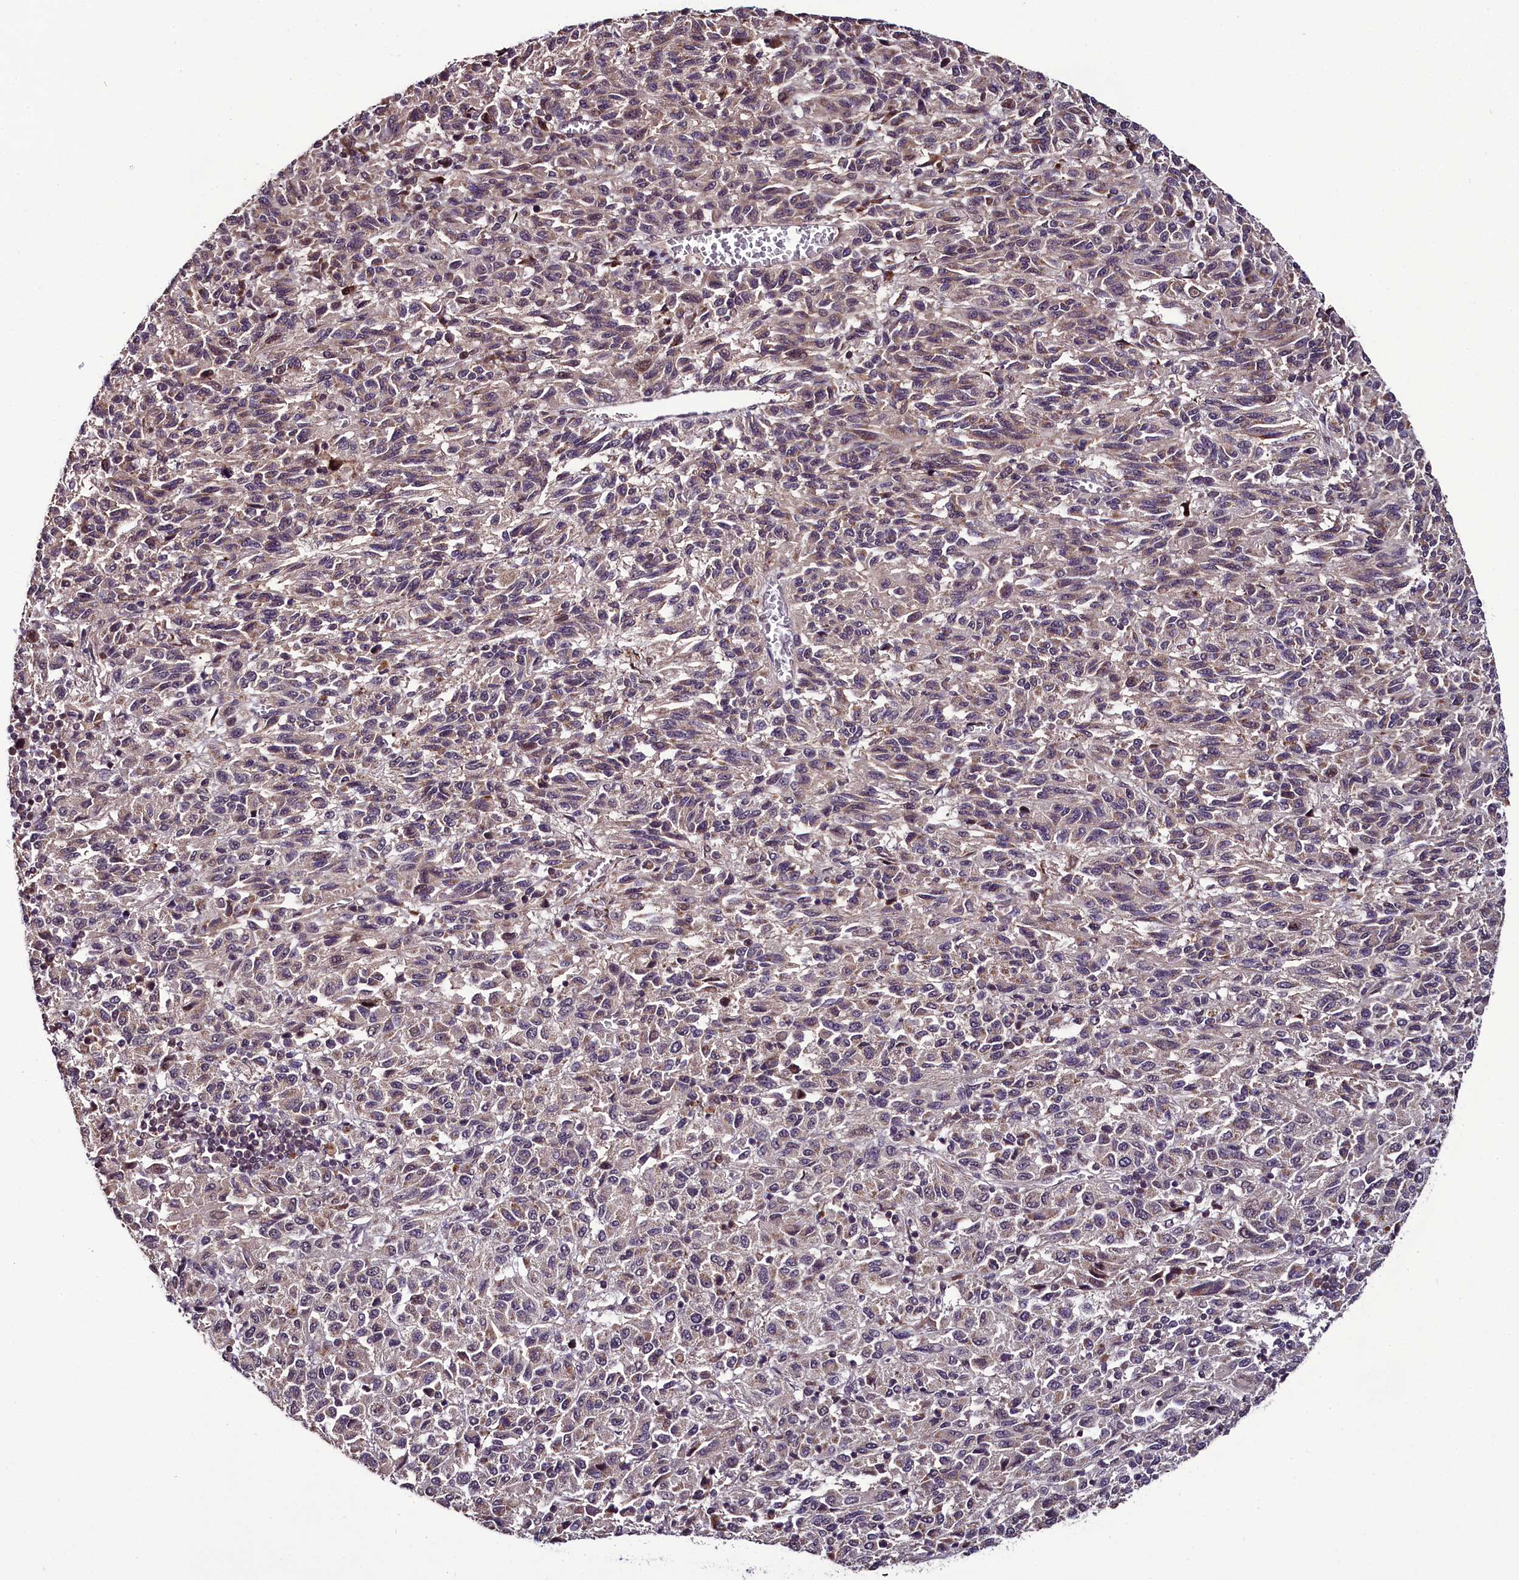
{"staining": {"intensity": "weak", "quantity": "<25%", "location": "cytoplasmic/membranous,nuclear"}, "tissue": "melanoma", "cell_type": "Tumor cells", "image_type": "cancer", "snomed": [{"axis": "morphology", "description": "Malignant melanoma, Metastatic site"}, {"axis": "topography", "description": "Lung"}], "caption": "Malignant melanoma (metastatic site) stained for a protein using immunohistochemistry (IHC) shows no staining tumor cells.", "gene": "RPUSD2", "patient": {"sex": "male", "age": 64}}